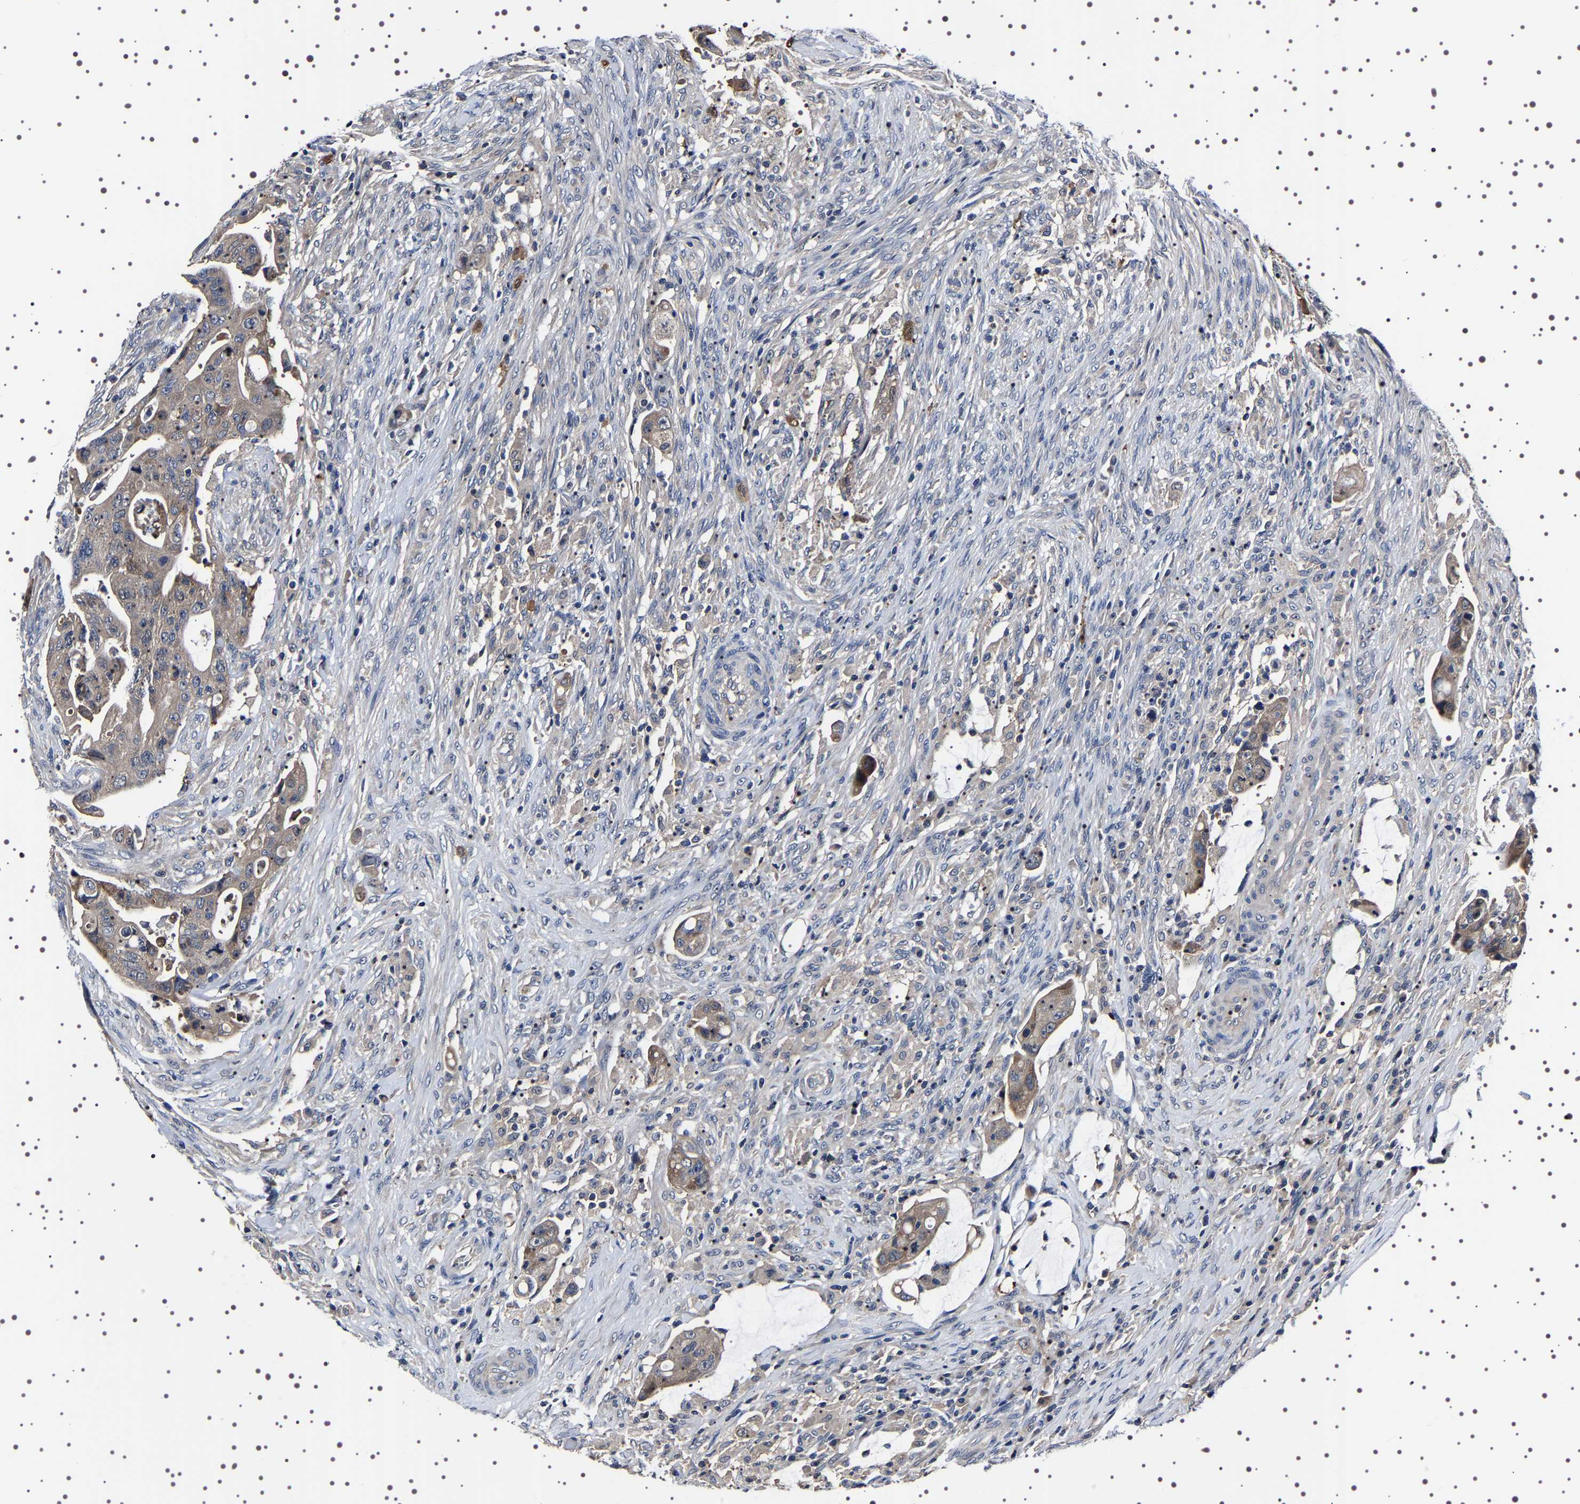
{"staining": {"intensity": "weak", "quantity": "25%-75%", "location": "cytoplasmic/membranous"}, "tissue": "colorectal cancer", "cell_type": "Tumor cells", "image_type": "cancer", "snomed": [{"axis": "morphology", "description": "Adenocarcinoma, NOS"}, {"axis": "topography", "description": "Rectum"}], "caption": "Weak cytoplasmic/membranous positivity for a protein is present in about 25%-75% of tumor cells of adenocarcinoma (colorectal) using IHC.", "gene": "TARBP1", "patient": {"sex": "female", "age": 71}}